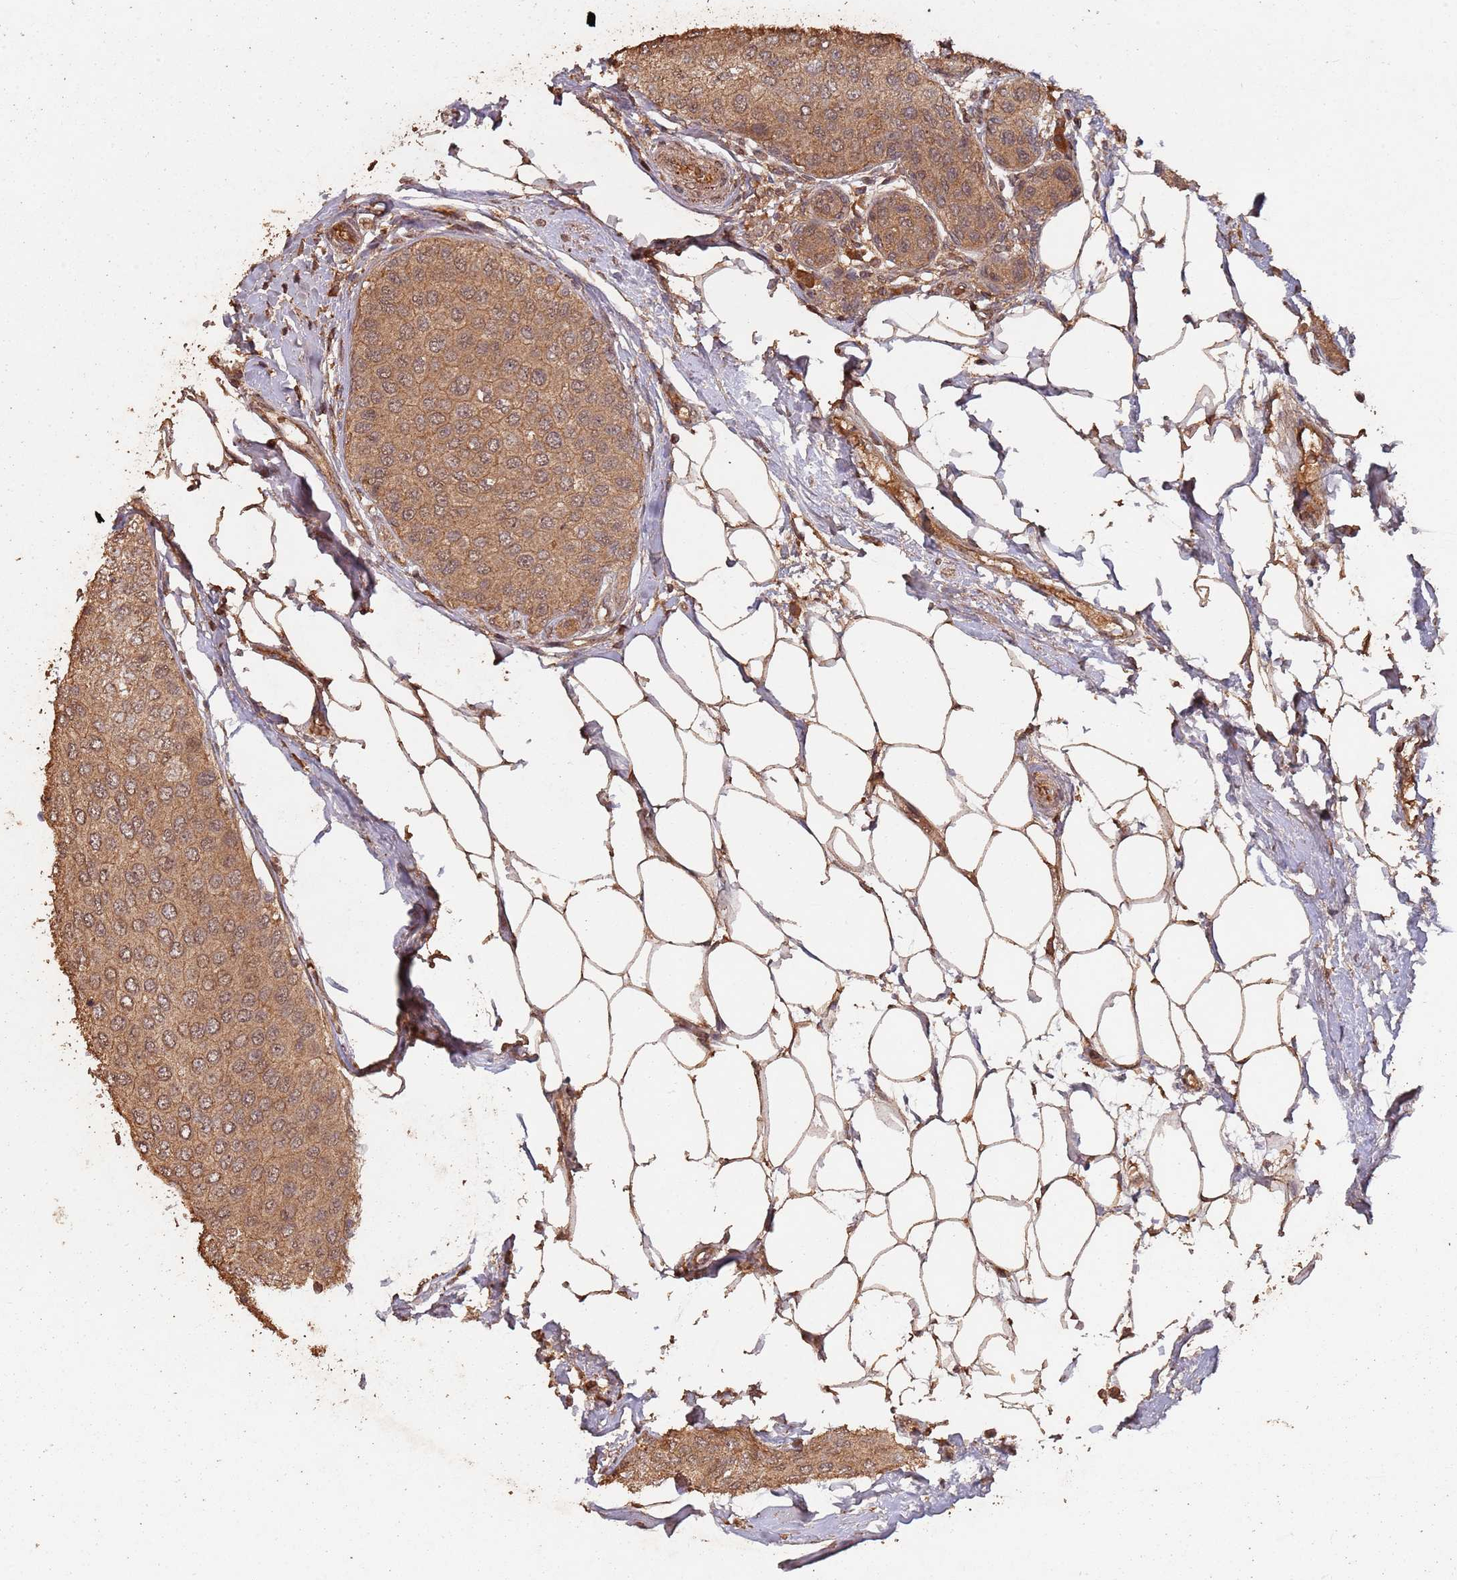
{"staining": {"intensity": "moderate", "quantity": ">75%", "location": "cytoplasmic/membranous,nuclear"}, "tissue": "breast cancer", "cell_type": "Tumor cells", "image_type": "cancer", "snomed": [{"axis": "morphology", "description": "Duct carcinoma"}, {"axis": "topography", "description": "Breast"}], "caption": "Immunohistochemical staining of breast invasive ductal carcinoma displays medium levels of moderate cytoplasmic/membranous and nuclear positivity in approximately >75% of tumor cells.", "gene": "FRAT1", "patient": {"sex": "female", "age": 72}}